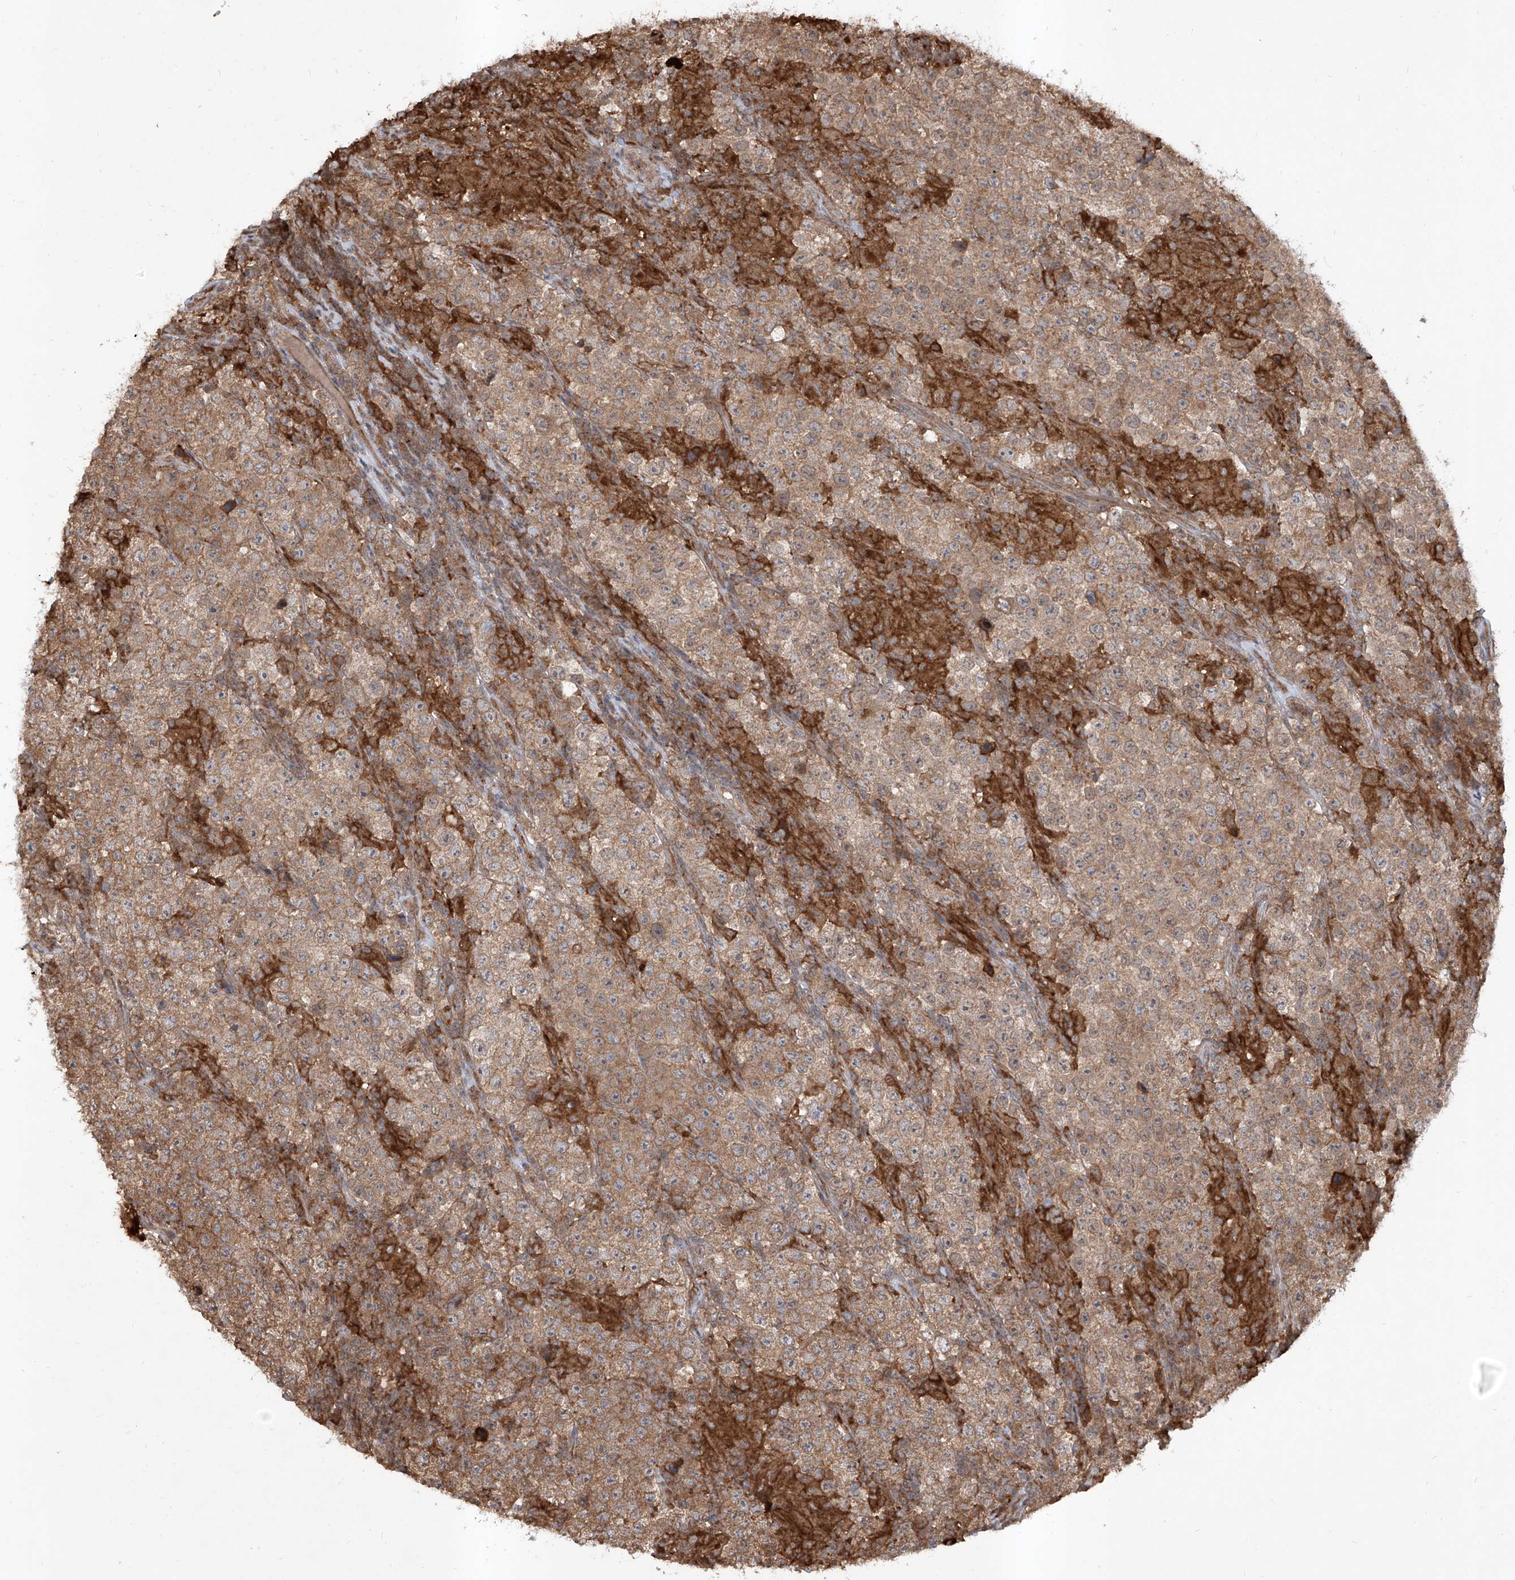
{"staining": {"intensity": "weak", "quantity": ">75%", "location": "cytoplasmic/membranous"}, "tissue": "testis cancer", "cell_type": "Tumor cells", "image_type": "cancer", "snomed": [{"axis": "morphology", "description": "Normal tissue, NOS"}, {"axis": "morphology", "description": "Urothelial carcinoma, High grade"}, {"axis": "morphology", "description": "Seminoma, NOS"}, {"axis": "morphology", "description": "Carcinoma, Embryonal, NOS"}, {"axis": "topography", "description": "Urinary bladder"}, {"axis": "topography", "description": "Testis"}], "caption": "About >75% of tumor cells in testis cancer (seminoma) demonstrate weak cytoplasmic/membranous protein staining as visualized by brown immunohistochemical staining.", "gene": "HOXC8", "patient": {"sex": "male", "age": 41}}